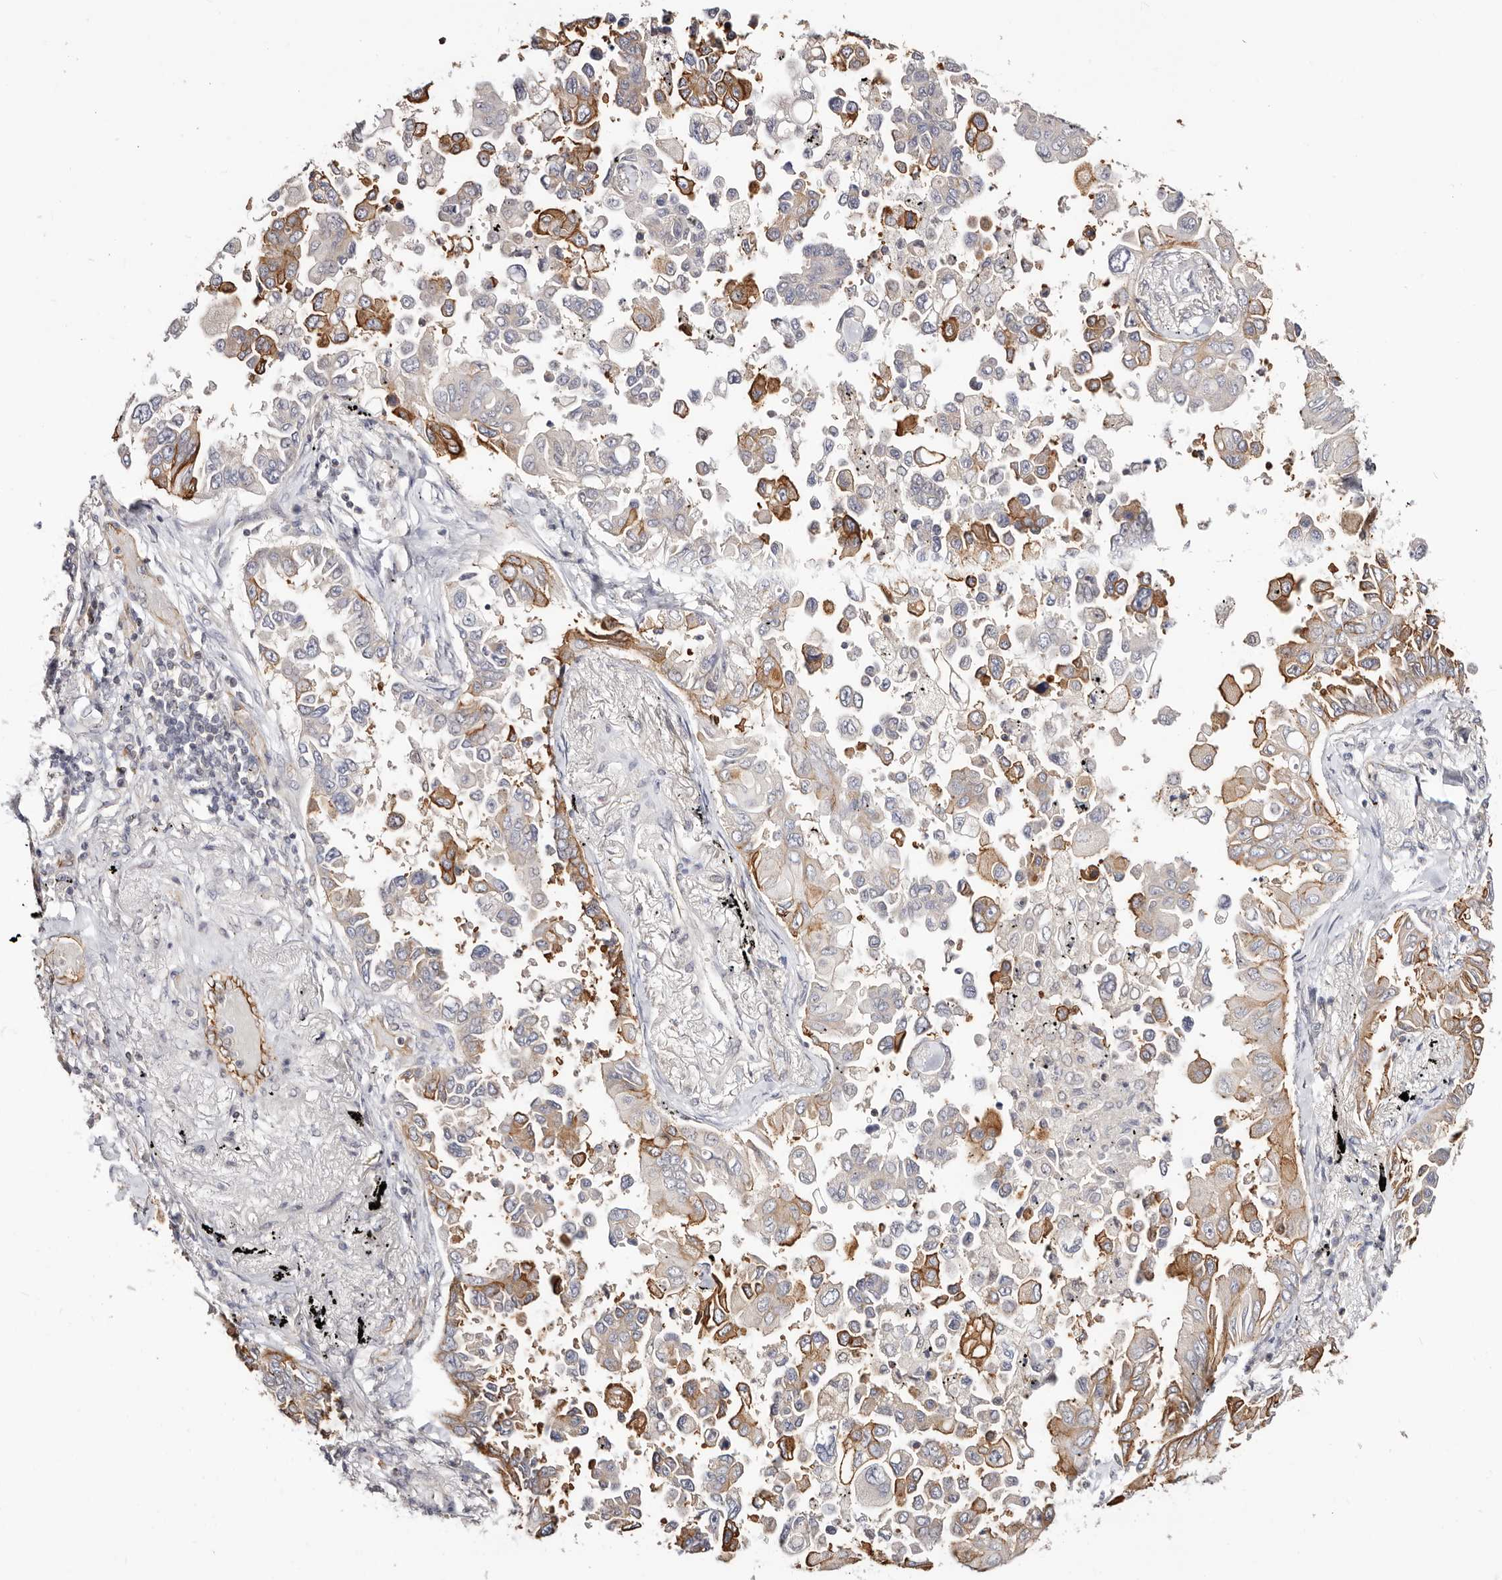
{"staining": {"intensity": "strong", "quantity": "<25%", "location": "cytoplasmic/membranous"}, "tissue": "lung cancer", "cell_type": "Tumor cells", "image_type": "cancer", "snomed": [{"axis": "morphology", "description": "Adenocarcinoma, NOS"}, {"axis": "topography", "description": "Lung"}], "caption": "This histopathology image displays immunohistochemistry staining of lung cancer (adenocarcinoma), with medium strong cytoplasmic/membranous staining in approximately <25% of tumor cells.", "gene": "STAT5A", "patient": {"sex": "female", "age": 67}}